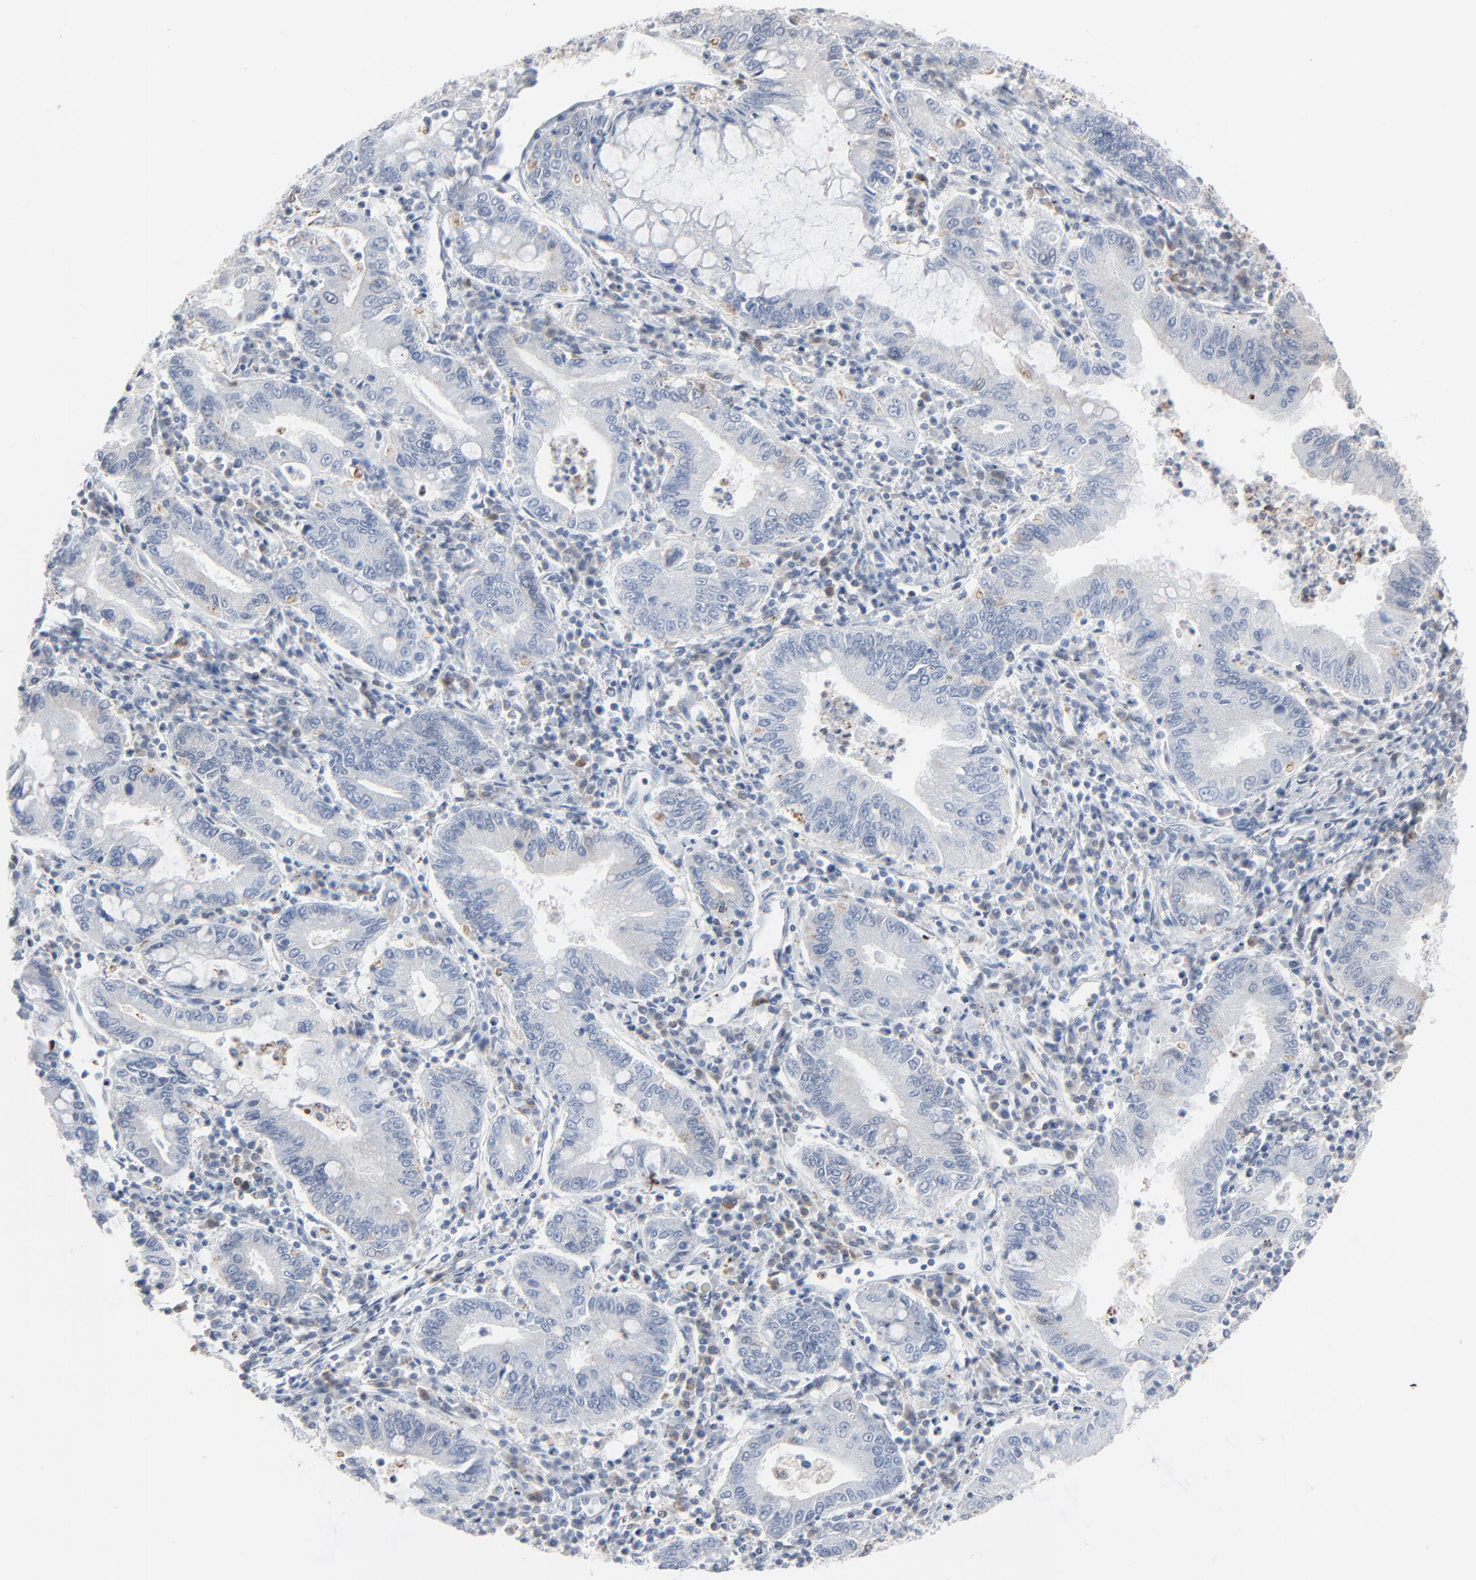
{"staining": {"intensity": "negative", "quantity": "none", "location": "none"}, "tissue": "stomach cancer", "cell_type": "Tumor cells", "image_type": "cancer", "snomed": [{"axis": "morphology", "description": "Normal tissue, NOS"}, {"axis": "morphology", "description": "Adenocarcinoma, NOS"}, {"axis": "topography", "description": "Esophagus"}, {"axis": "topography", "description": "Stomach, upper"}, {"axis": "topography", "description": "Peripheral nerve tissue"}], "caption": "Protein analysis of adenocarcinoma (stomach) exhibits no significant positivity in tumor cells. (Stains: DAB (3,3'-diaminobenzidine) IHC with hematoxylin counter stain, Microscopy: brightfield microscopy at high magnification).", "gene": "PHGDH", "patient": {"sex": "male", "age": 62}}